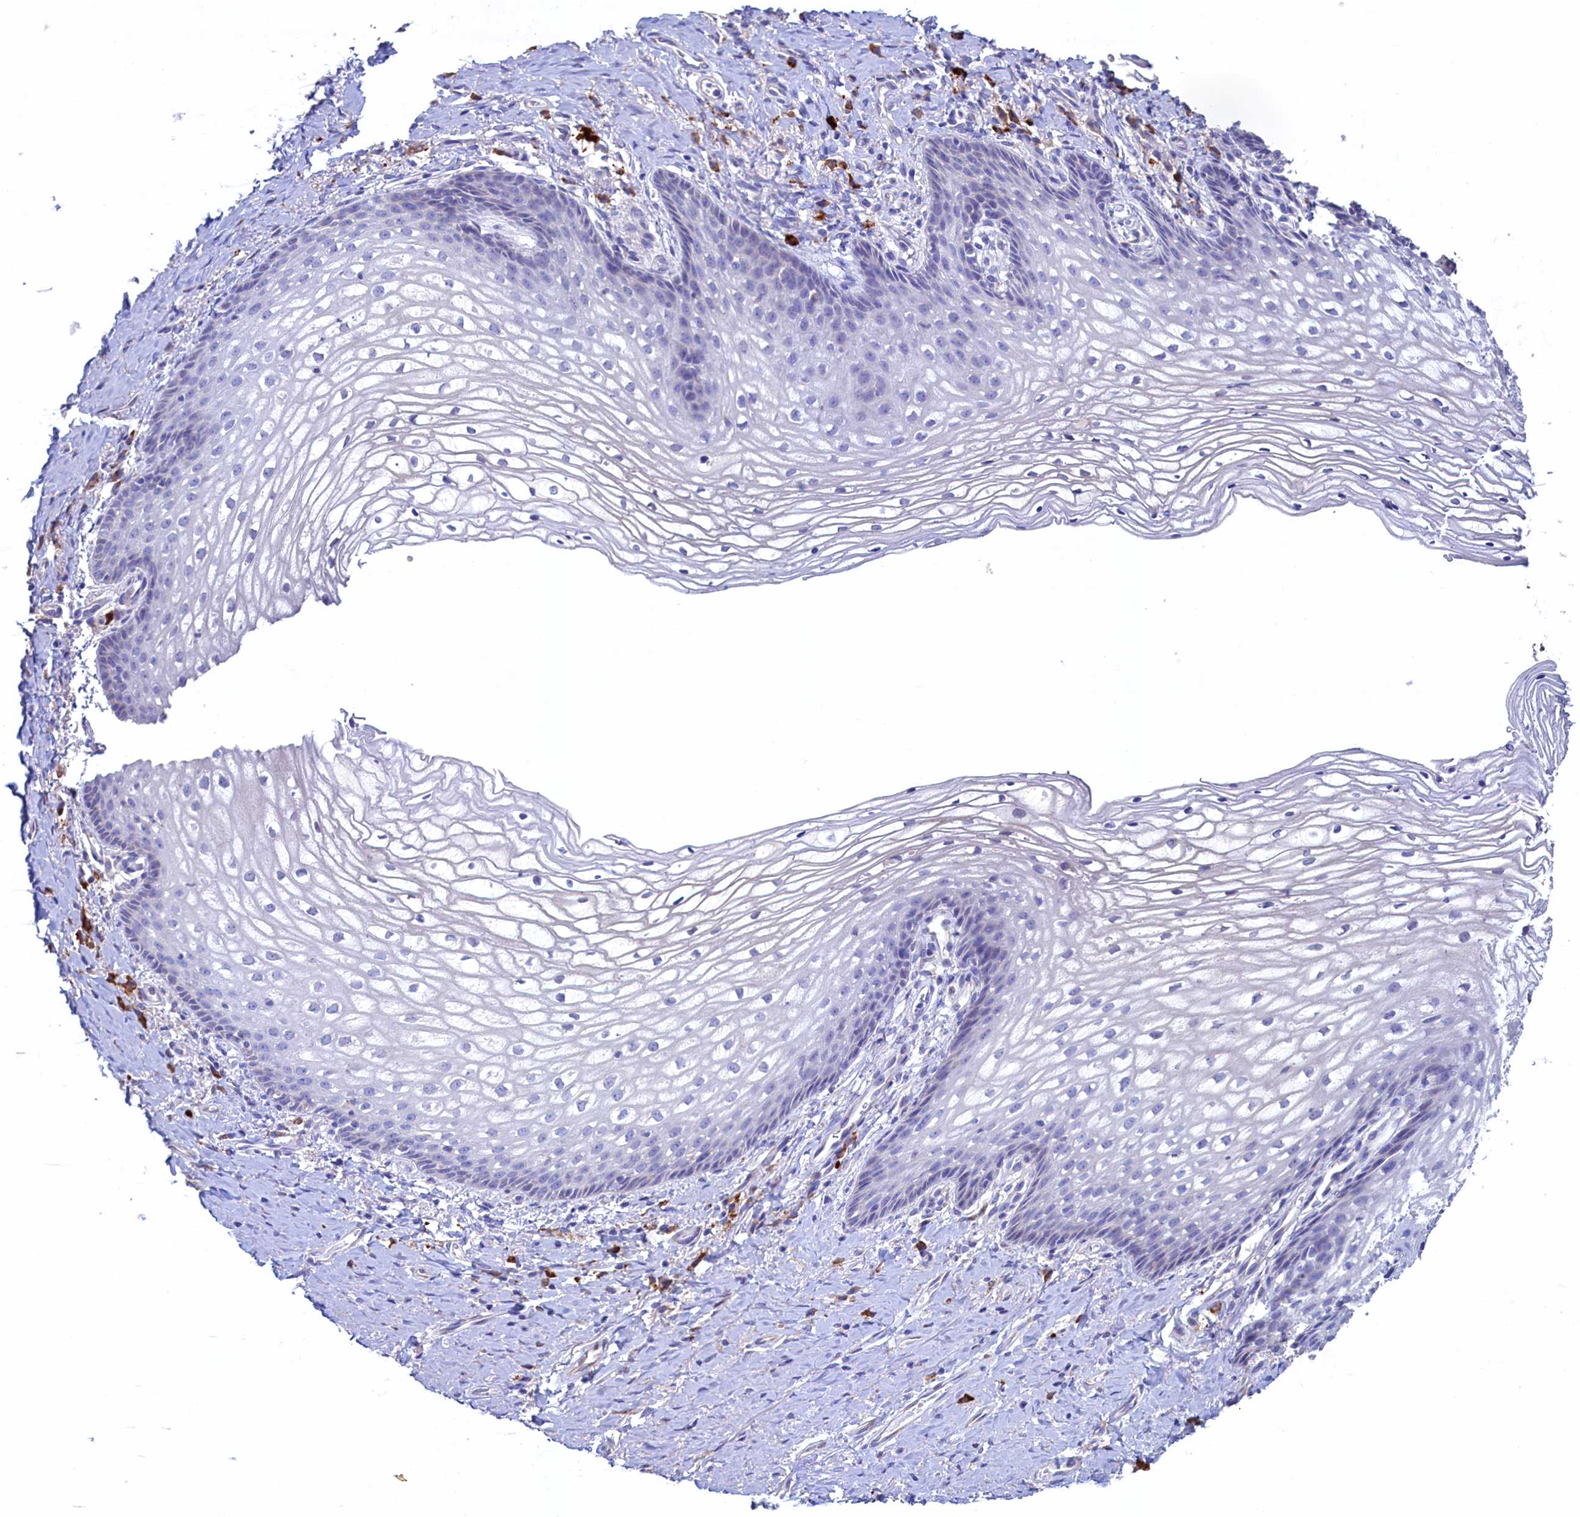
{"staining": {"intensity": "negative", "quantity": "none", "location": "none"}, "tissue": "vagina", "cell_type": "Squamous epithelial cells", "image_type": "normal", "snomed": [{"axis": "morphology", "description": "Normal tissue, NOS"}, {"axis": "topography", "description": "Vagina"}], "caption": "Unremarkable vagina was stained to show a protein in brown. There is no significant expression in squamous epithelial cells. (DAB immunohistochemistry, high magnification).", "gene": "CBLIF", "patient": {"sex": "female", "age": 60}}